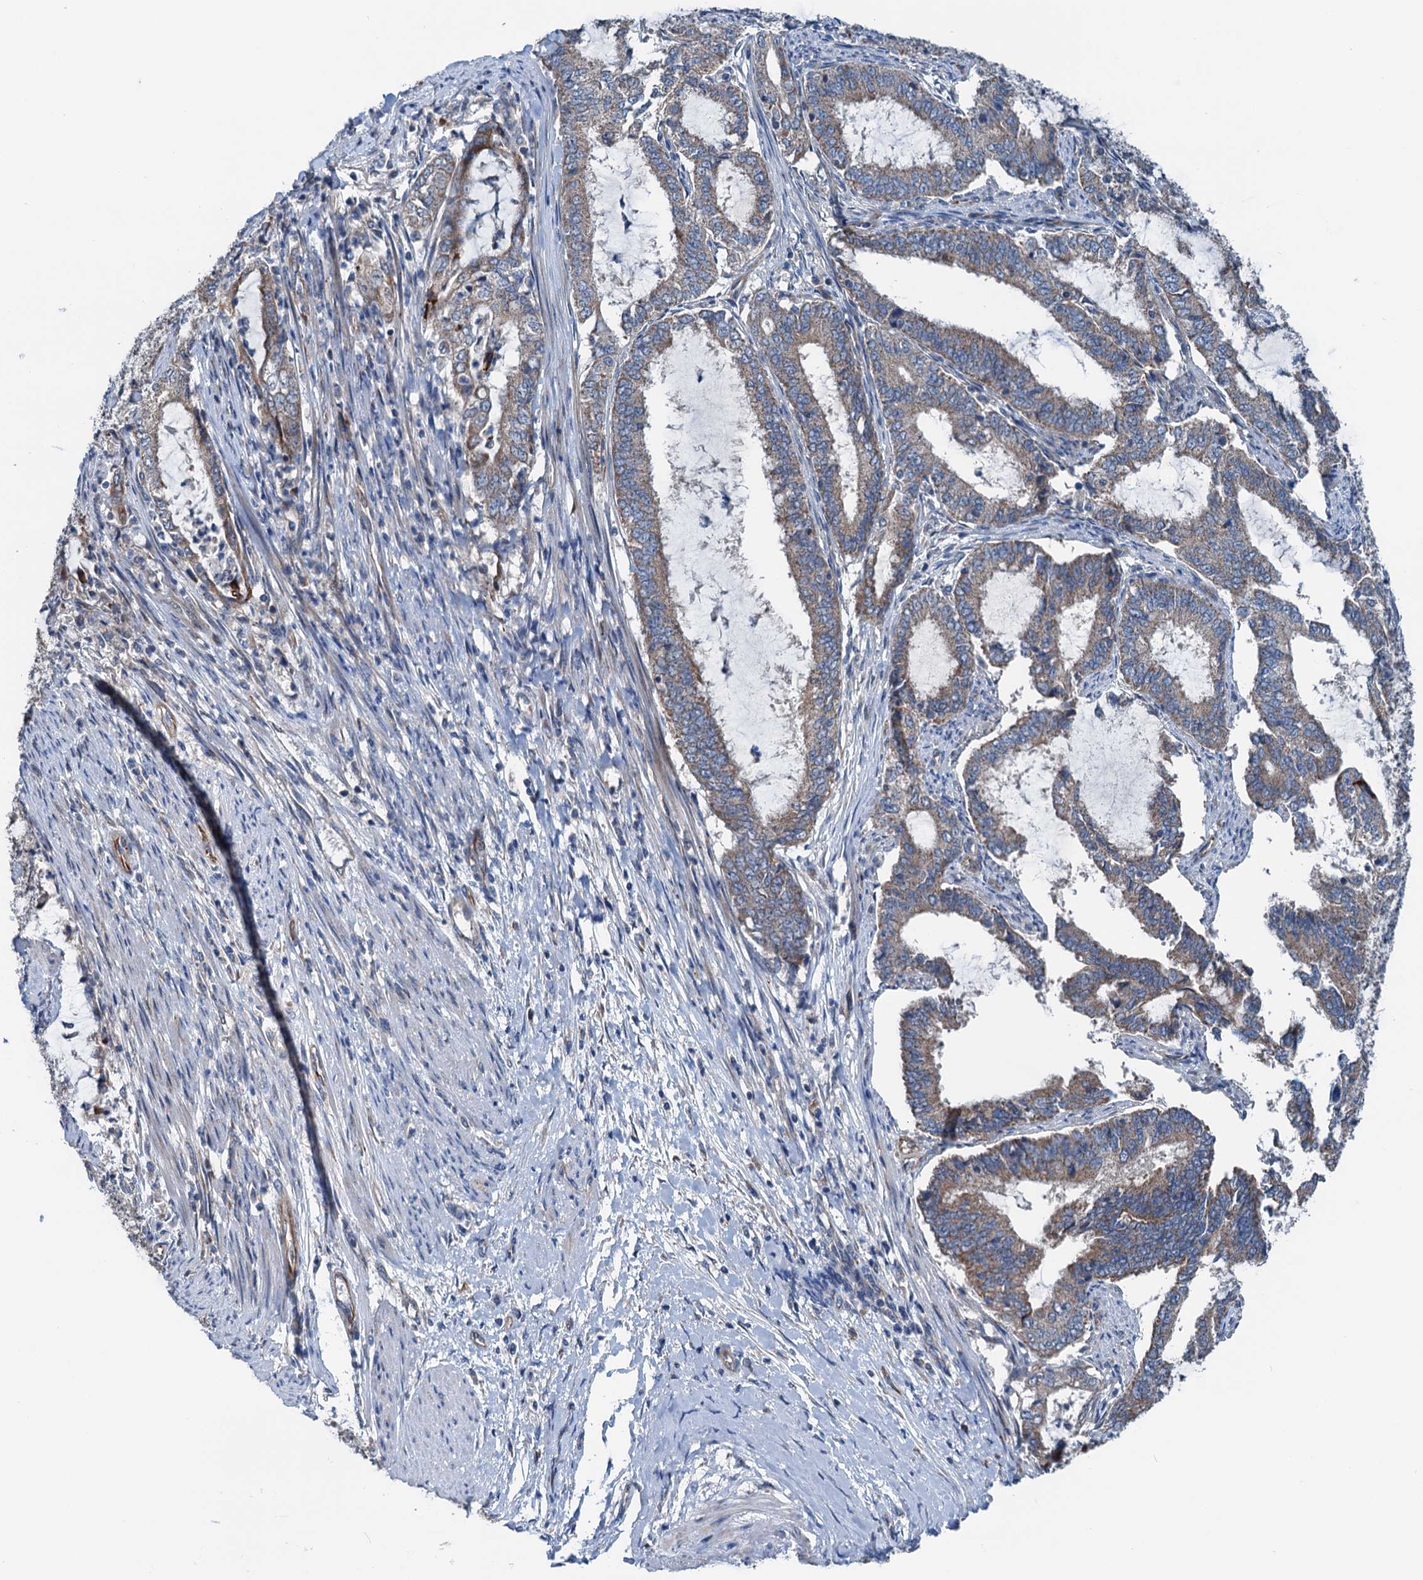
{"staining": {"intensity": "weak", "quantity": ">75%", "location": "cytoplasmic/membranous"}, "tissue": "endometrial cancer", "cell_type": "Tumor cells", "image_type": "cancer", "snomed": [{"axis": "morphology", "description": "Adenocarcinoma, NOS"}, {"axis": "topography", "description": "Endometrium"}], "caption": "This is an image of immunohistochemistry staining of endometrial adenocarcinoma, which shows weak positivity in the cytoplasmic/membranous of tumor cells.", "gene": "ELAC1", "patient": {"sex": "female", "age": 51}}